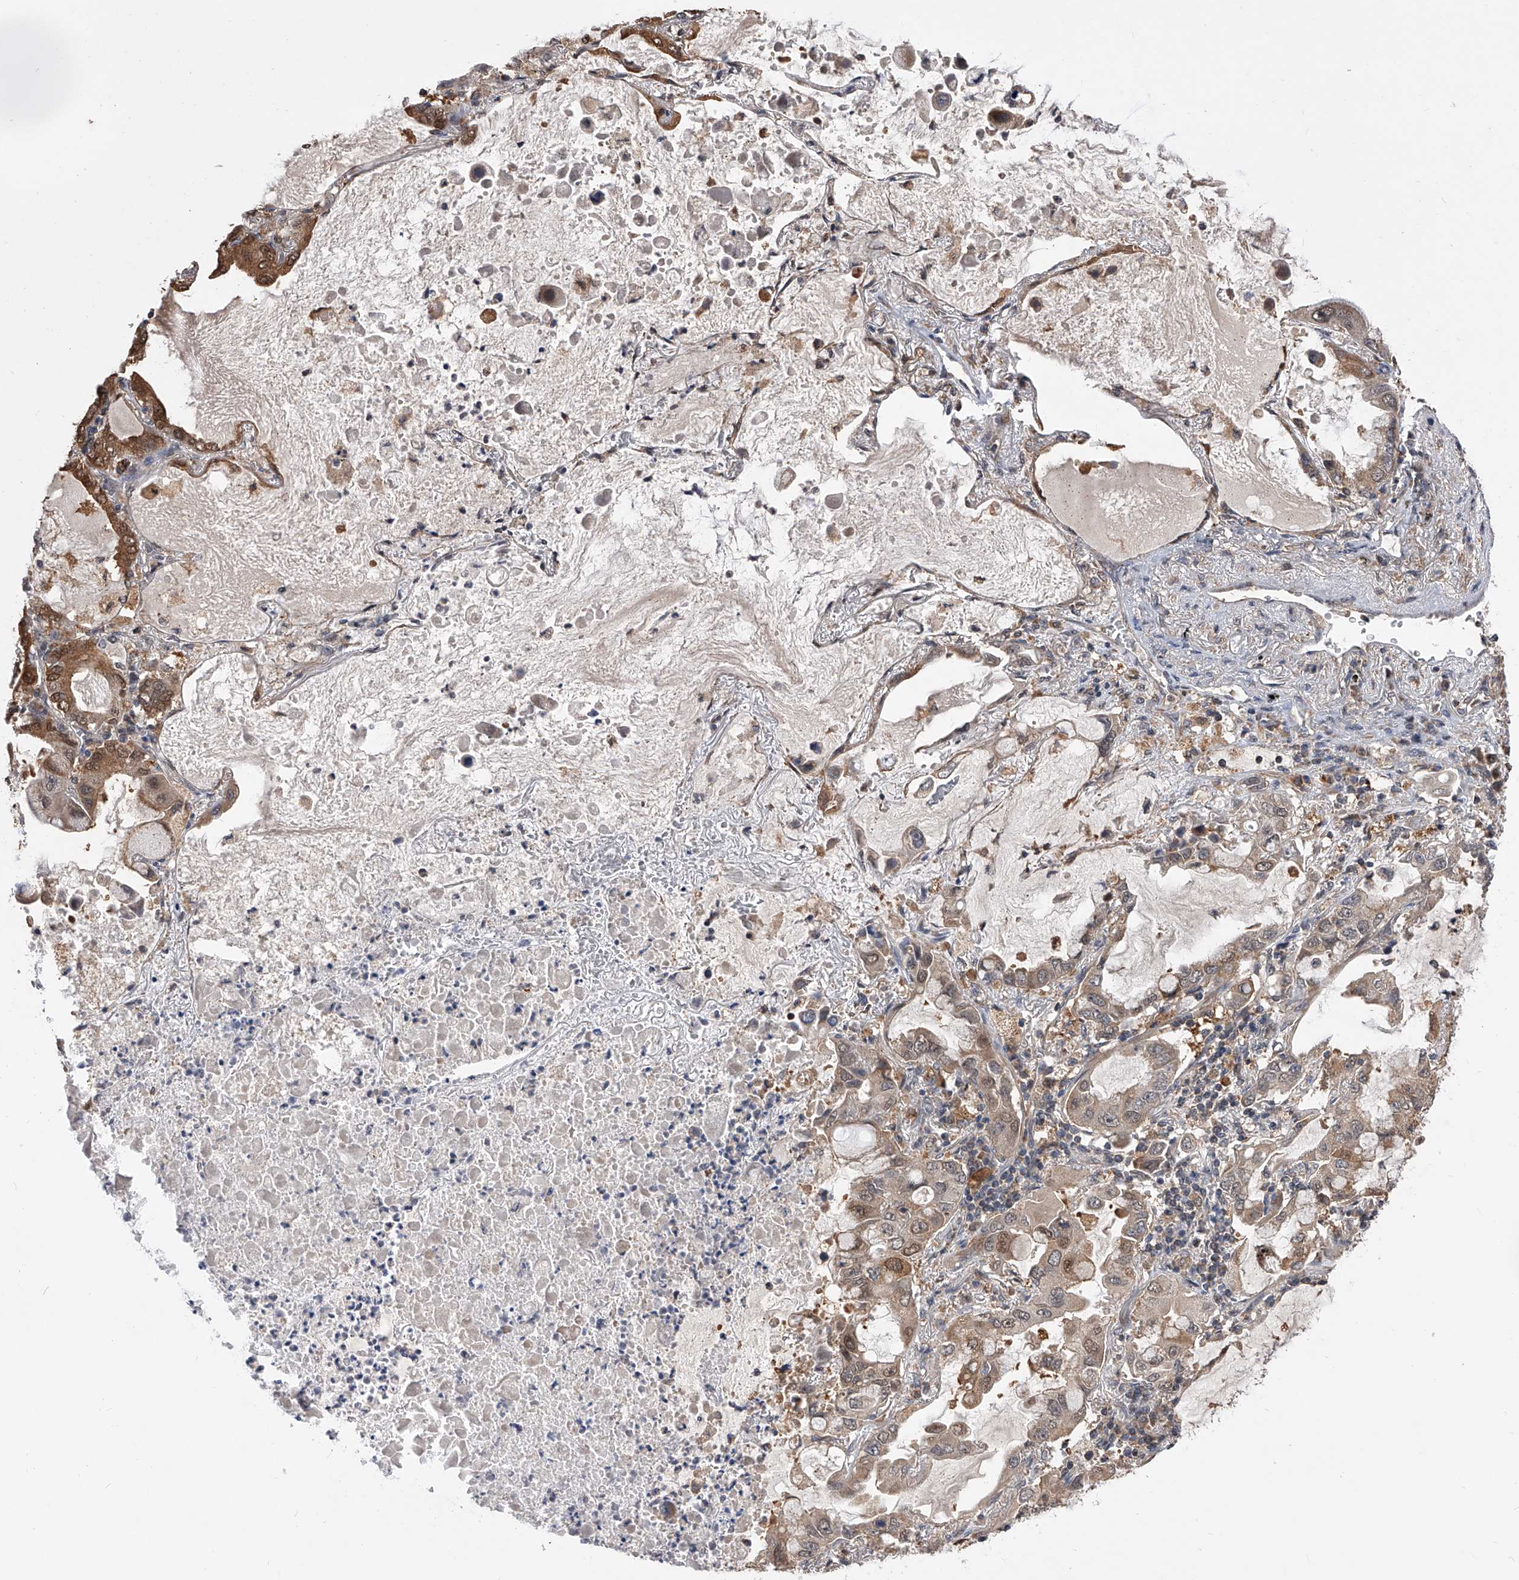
{"staining": {"intensity": "weak", "quantity": ">75%", "location": "cytoplasmic/membranous"}, "tissue": "lung cancer", "cell_type": "Tumor cells", "image_type": "cancer", "snomed": [{"axis": "morphology", "description": "Adenocarcinoma, NOS"}, {"axis": "topography", "description": "Lung"}], "caption": "Protein staining displays weak cytoplasmic/membranous expression in approximately >75% of tumor cells in lung cancer (adenocarcinoma).", "gene": "GMDS", "patient": {"sex": "male", "age": 64}}